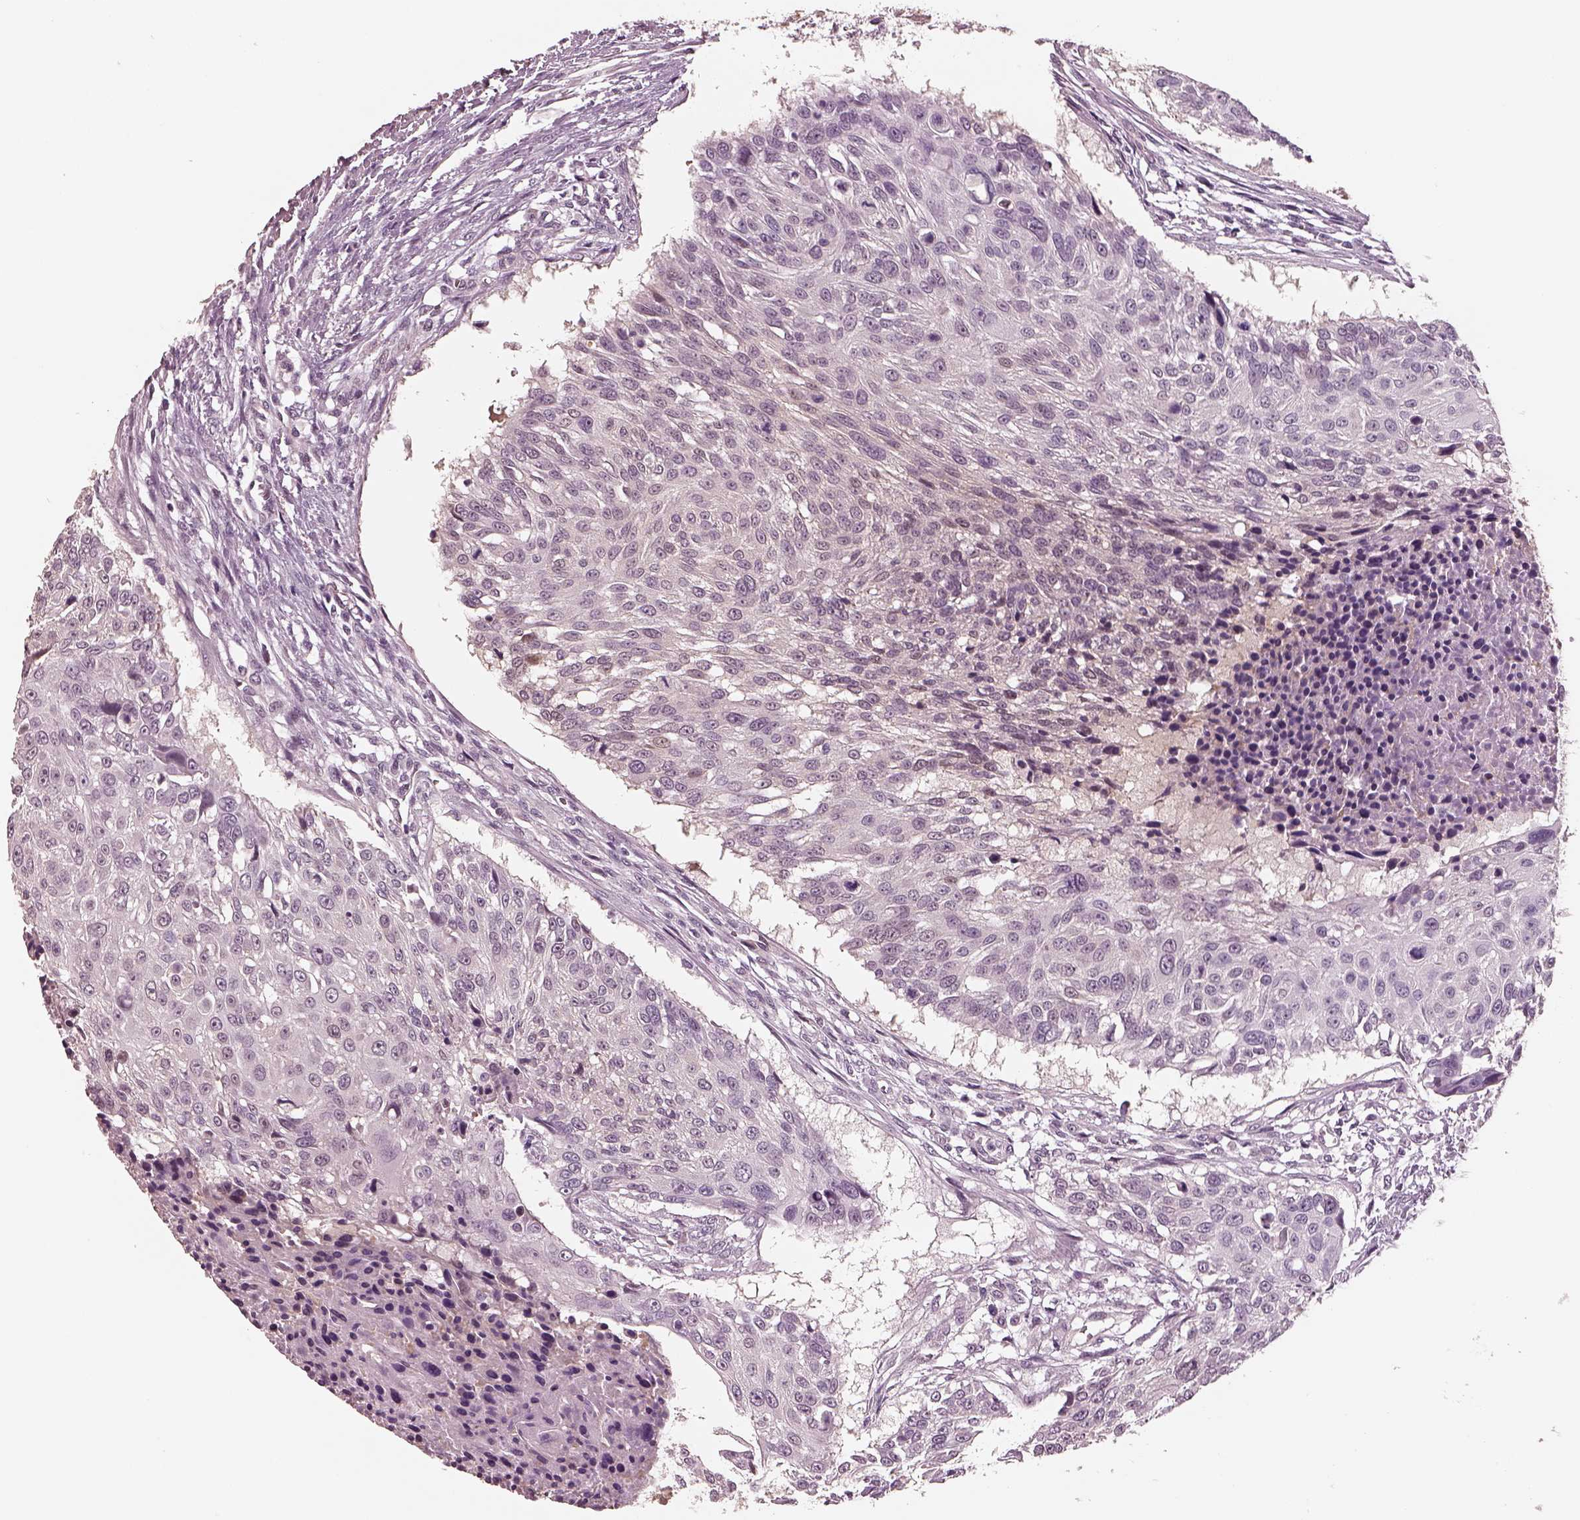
{"staining": {"intensity": "negative", "quantity": "none", "location": "none"}, "tissue": "urothelial cancer", "cell_type": "Tumor cells", "image_type": "cancer", "snomed": [{"axis": "morphology", "description": "Urothelial carcinoma, NOS"}, {"axis": "topography", "description": "Urinary bladder"}], "caption": "The image exhibits no staining of tumor cells in urothelial cancer.", "gene": "EGR4", "patient": {"sex": "male", "age": 55}}